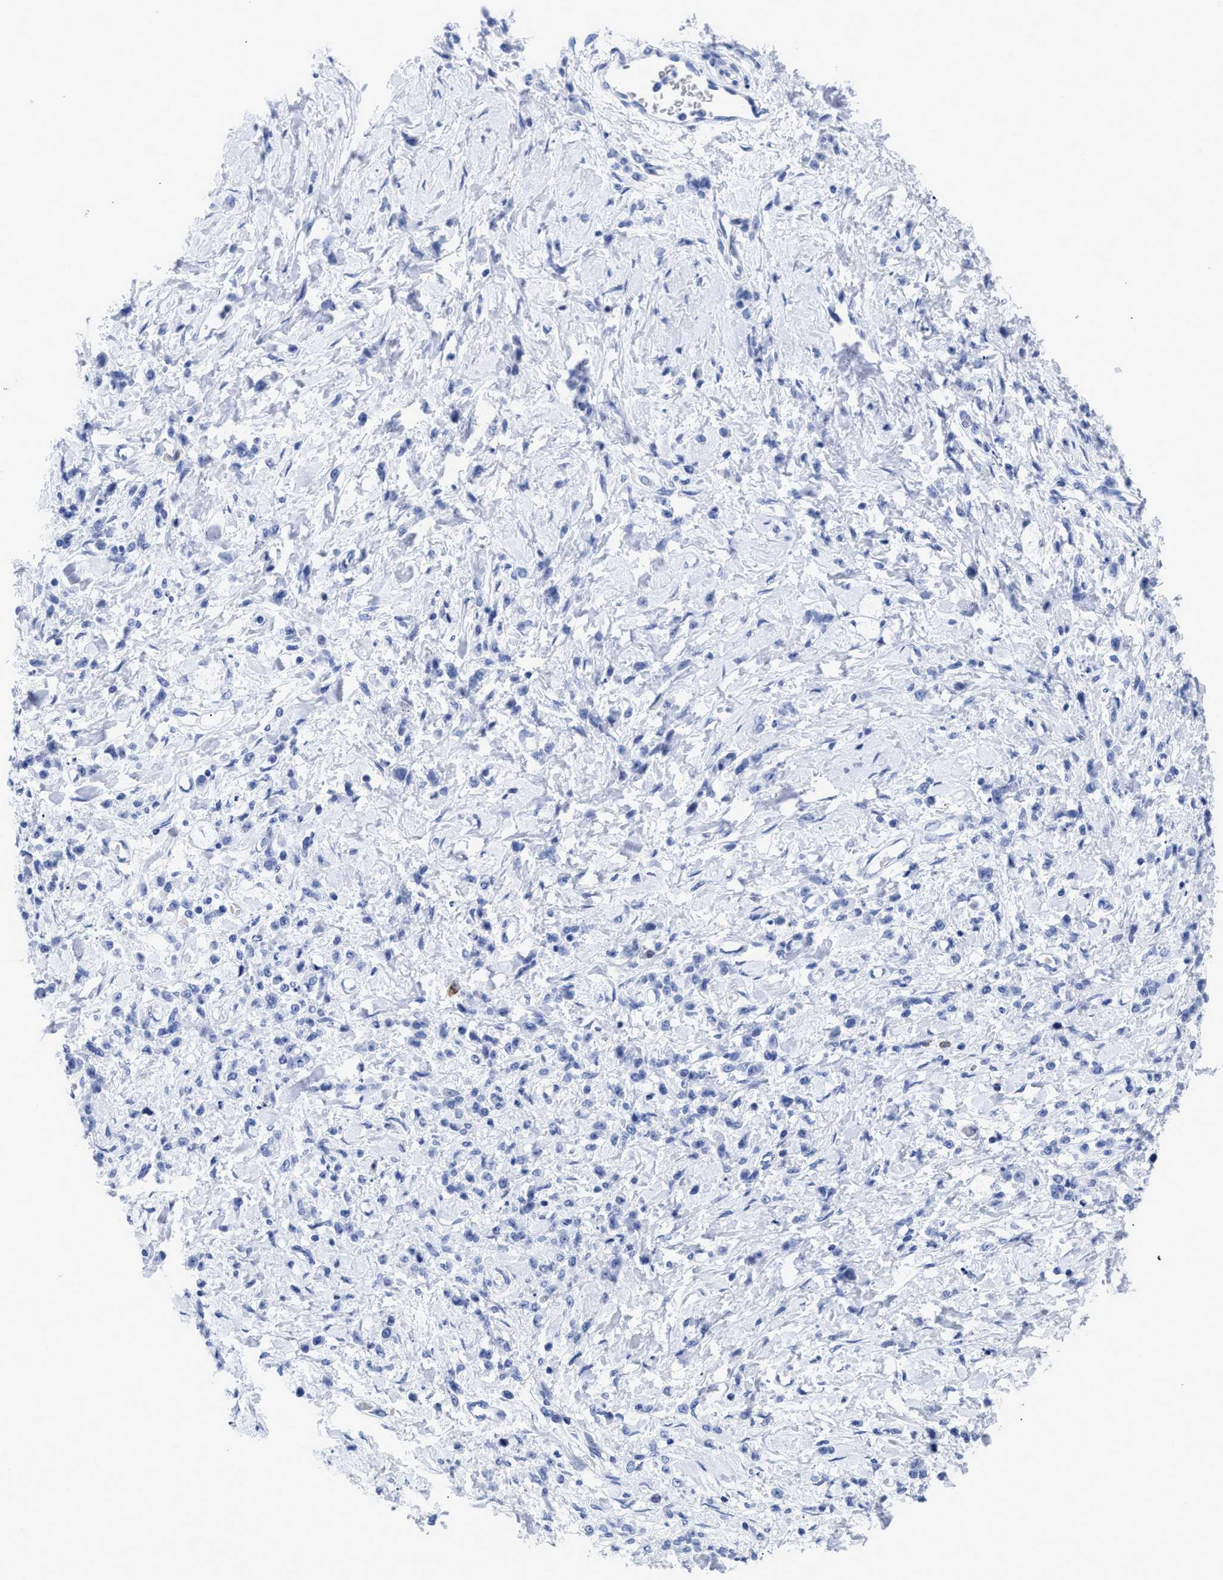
{"staining": {"intensity": "negative", "quantity": "none", "location": "none"}, "tissue": "stomach cancer", "cell_type": "Tumor cells", "image_type": "cancer", "snomed": [{"axis": "morphology", "description": "Normal tissue, NOS"}, {"axis": "morphology", "description": "Adenocarcinoma, NOS"}, {"axis": "topography", "description": "Stomach"}], "caption": "DAB immunohistochemical staining of human stomach adenocarcinoma reveals no significant staining in tumor cells. (DAB (3,3'-diaminobenzidine) immunohistochemistry (IHC) with hematoxylin counter stain).", "gene": "DUSP26", "patient": {"sex": "male", "age": 82}}